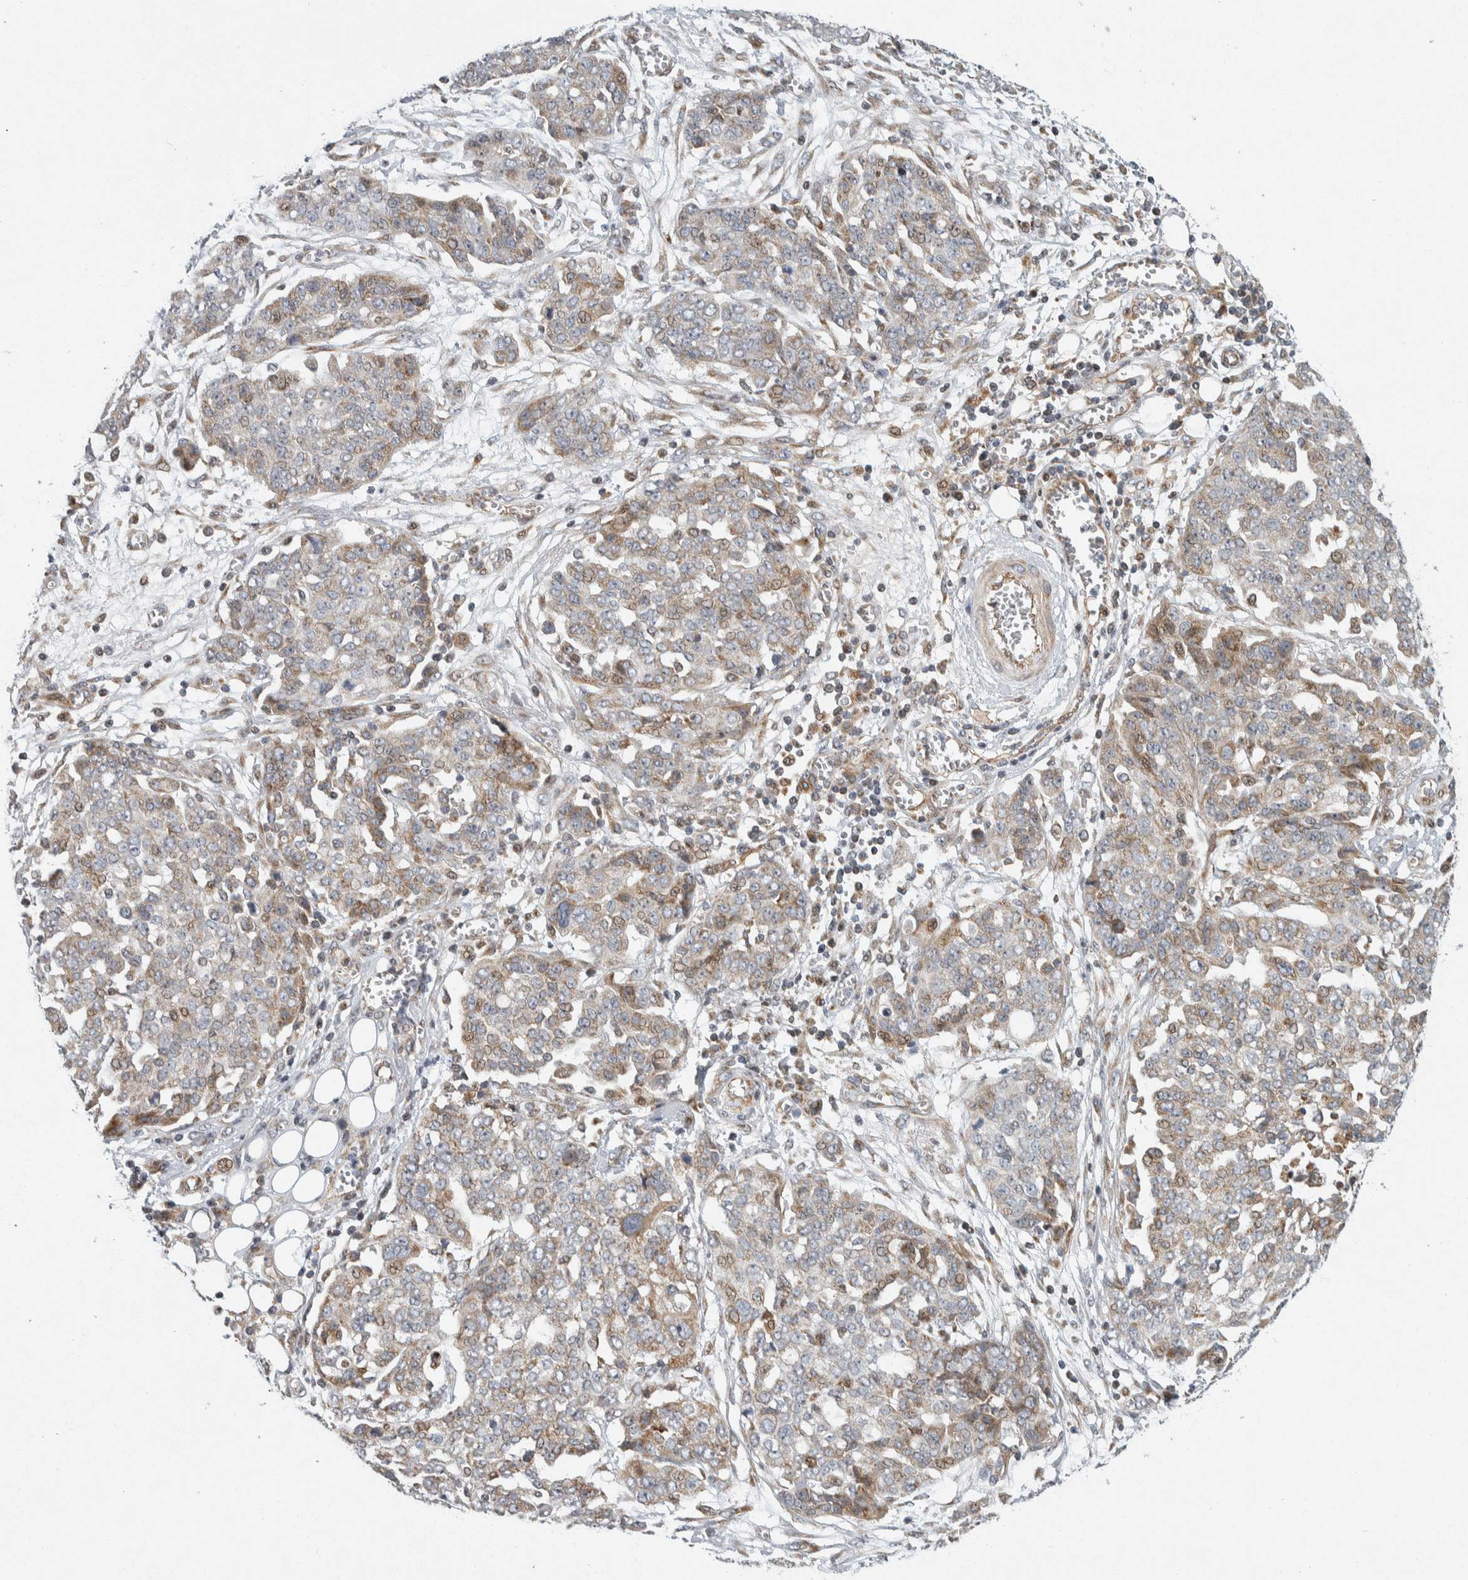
{"staining": {"intensity": "moderate", "quantity": "25%-75%", "location": "cytoplasmic/membranous"}, "tissue": "ovarian cancer", "cell_type": "Tumor cells", "image_type": "cancer", "snomed": [{"axis": "morphology", "description": "Cystadenocarcinoma, serous, NOS"}, {"axis": "topography", "description": "Soft tissue"}, {"axis": "topography", "description": "Ovary"}], "caption": "Moderate cytoplasmic/membranous protein staining is seen in about 25%-75% of tumor cells in serous cystadenocarcinoma (ovarian).", "gene": "AFP", "patient": {"sex": "female", "age": 57}}